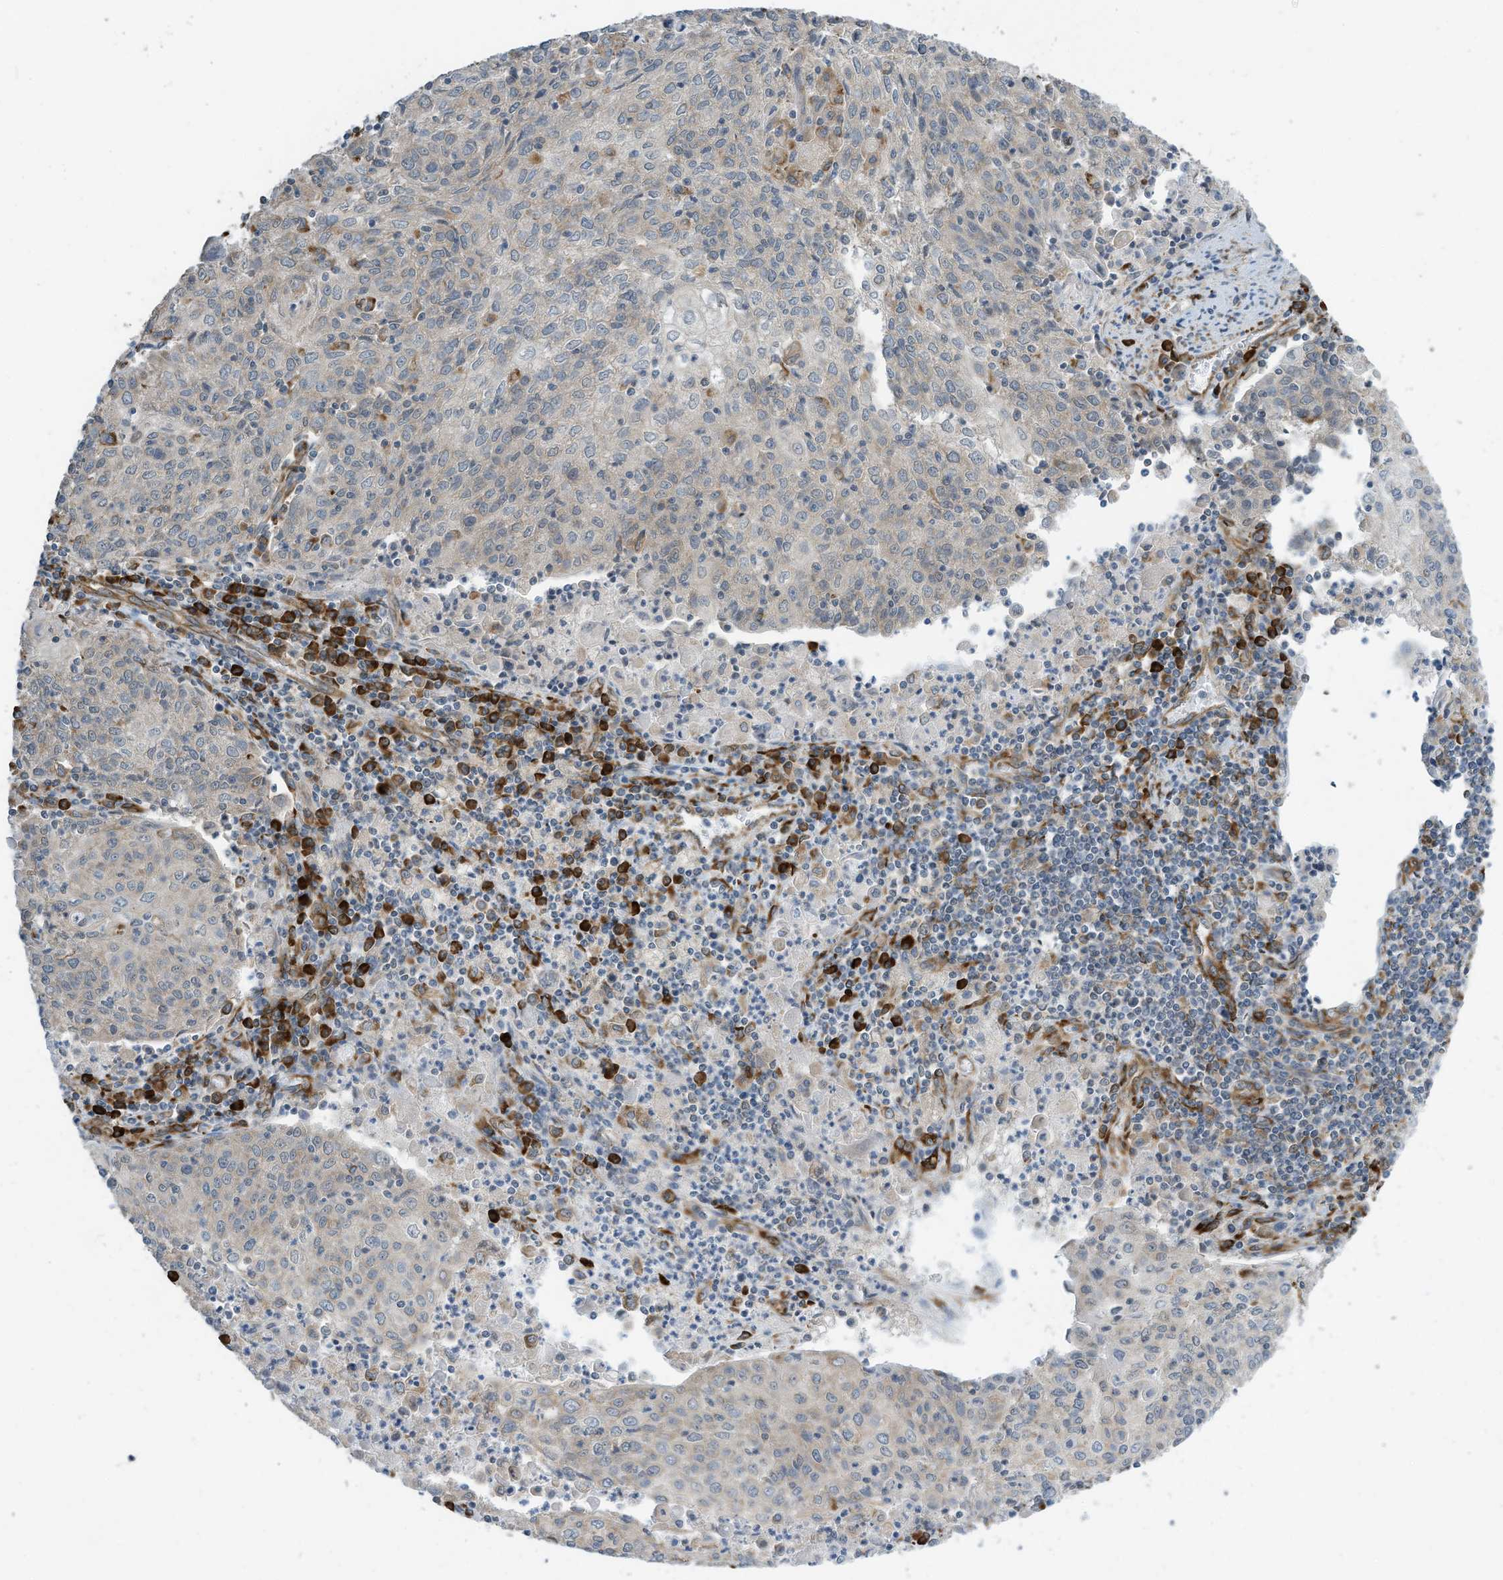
{"staining": {"intensity": "negative", "quantity": "none", "location": "none"}, "tissue": "cervical cancer", "cell_type": "Tumor cells", "image_type": "cancer", "snomed": [{"axis": "morphology", "description": "Squamous cell carcinoma, NOS"}, {"axis": "topography", "description": "Cervix"}], "caption": "Image shows no significant protein expression in tumor cells of squamous cell carcinoma (cervical). Brightfield microscopy of immunohistochemistry (IHC) stained with DAB (3,3'-diaminobenzidine) (brown) and hematoxylin (blue), captured at high magnification.", "gene": "ZBTB45", "patient": {"sex": "female", "age": 48}}